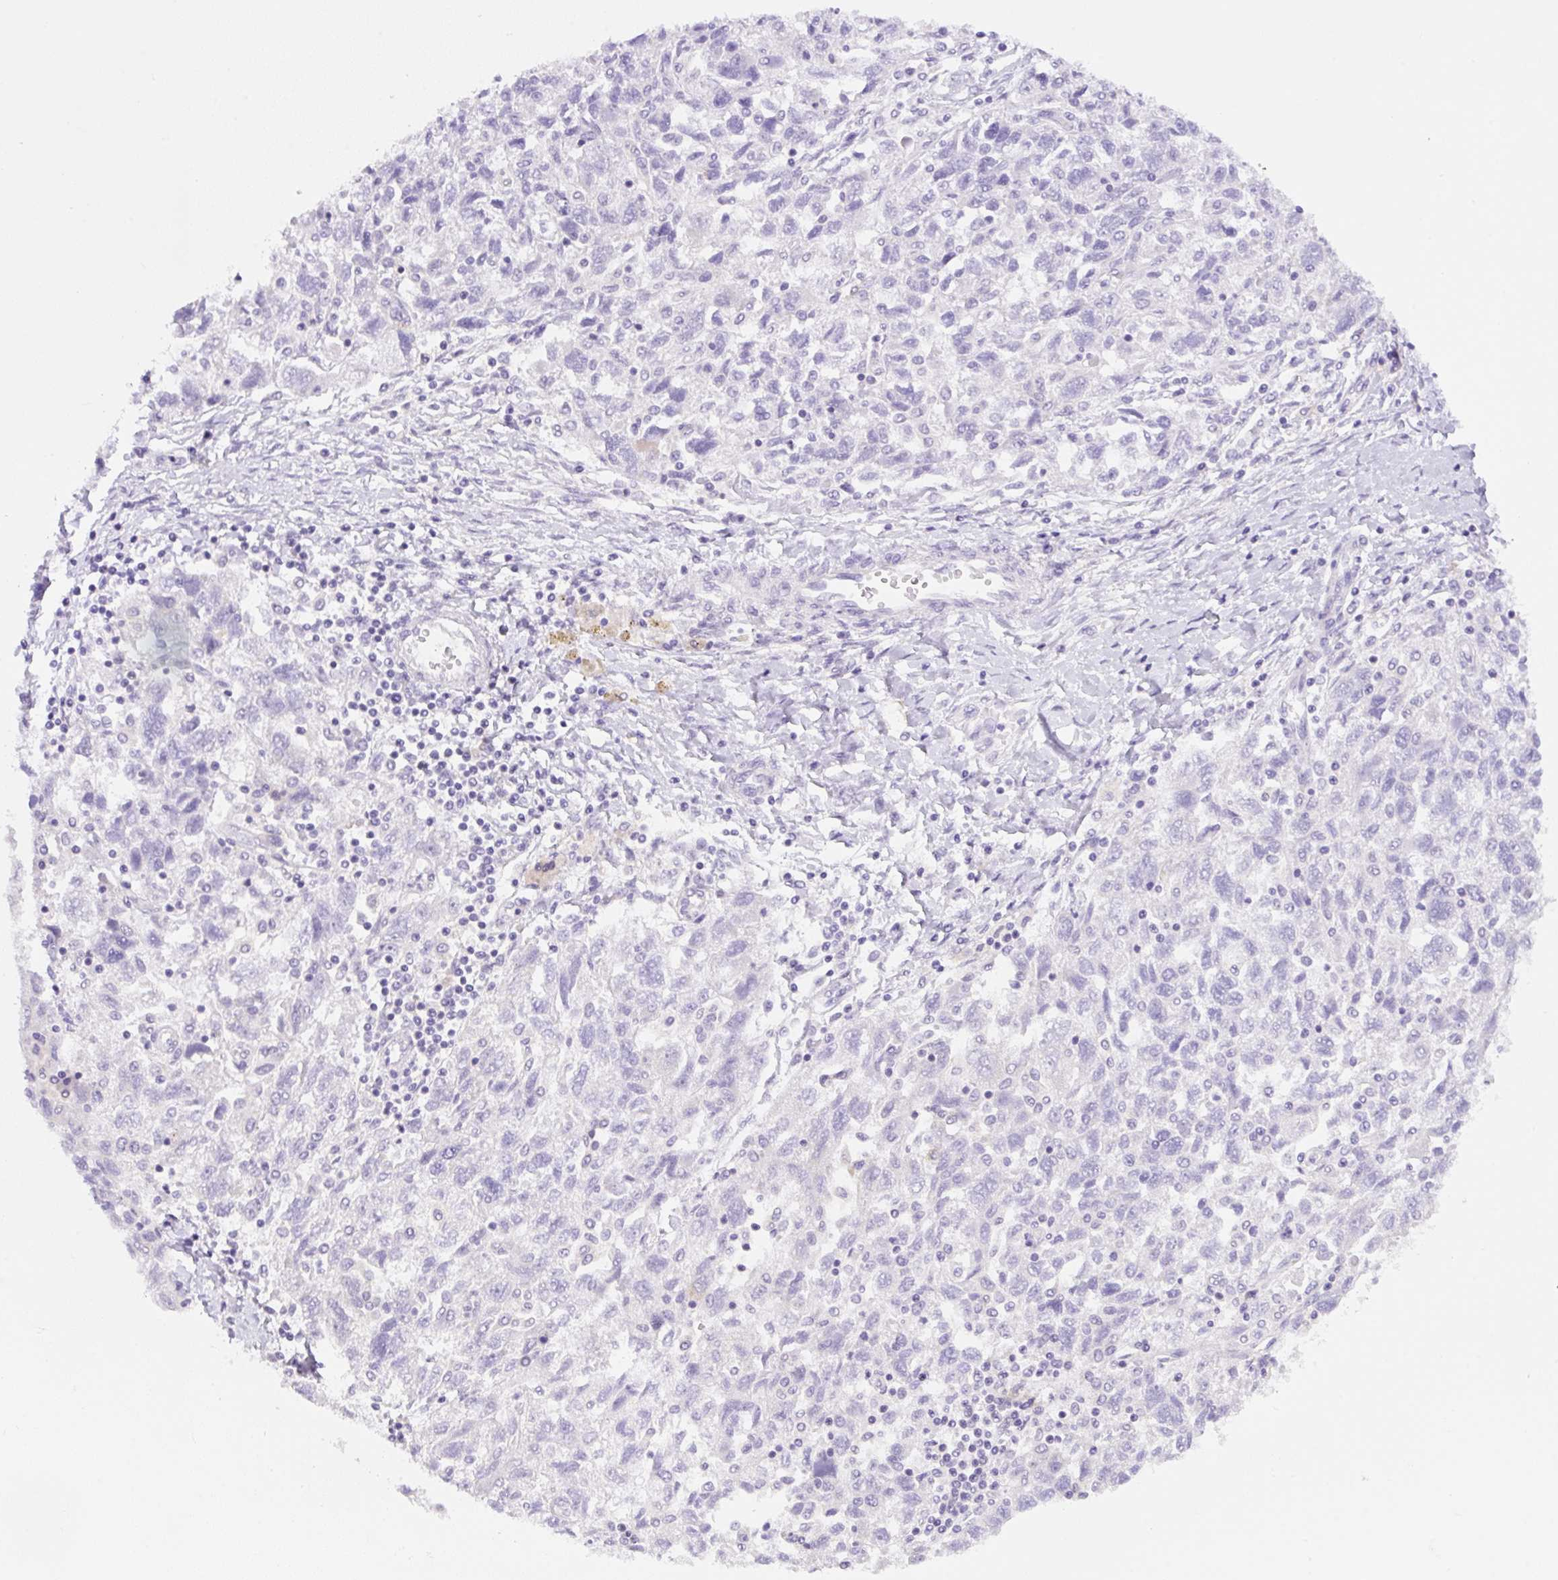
{"staining": {"intensity": "negative", "quantity": "none", "location": "none"}, "tissue": "ovarian cancer", "cell_type": "Tumor cells", "image_type": "cancer", "snomed": [{"axis": "morphology", "description": "Carcinoma, NOS"}, {"axis": "morphology", "description": "Cystadenocarcinoma, serous, NOS"}, {"axis": "topography", "description": "Ovary"}], "caption": "The immunohistochemistry (IHC) photomicrograph has no significant positivity in tumor cells of ovarian serous cystadenocarcinoma tissue.", "gene": "CAMK2B", "patient": {"sex": "female", "age": 69}}